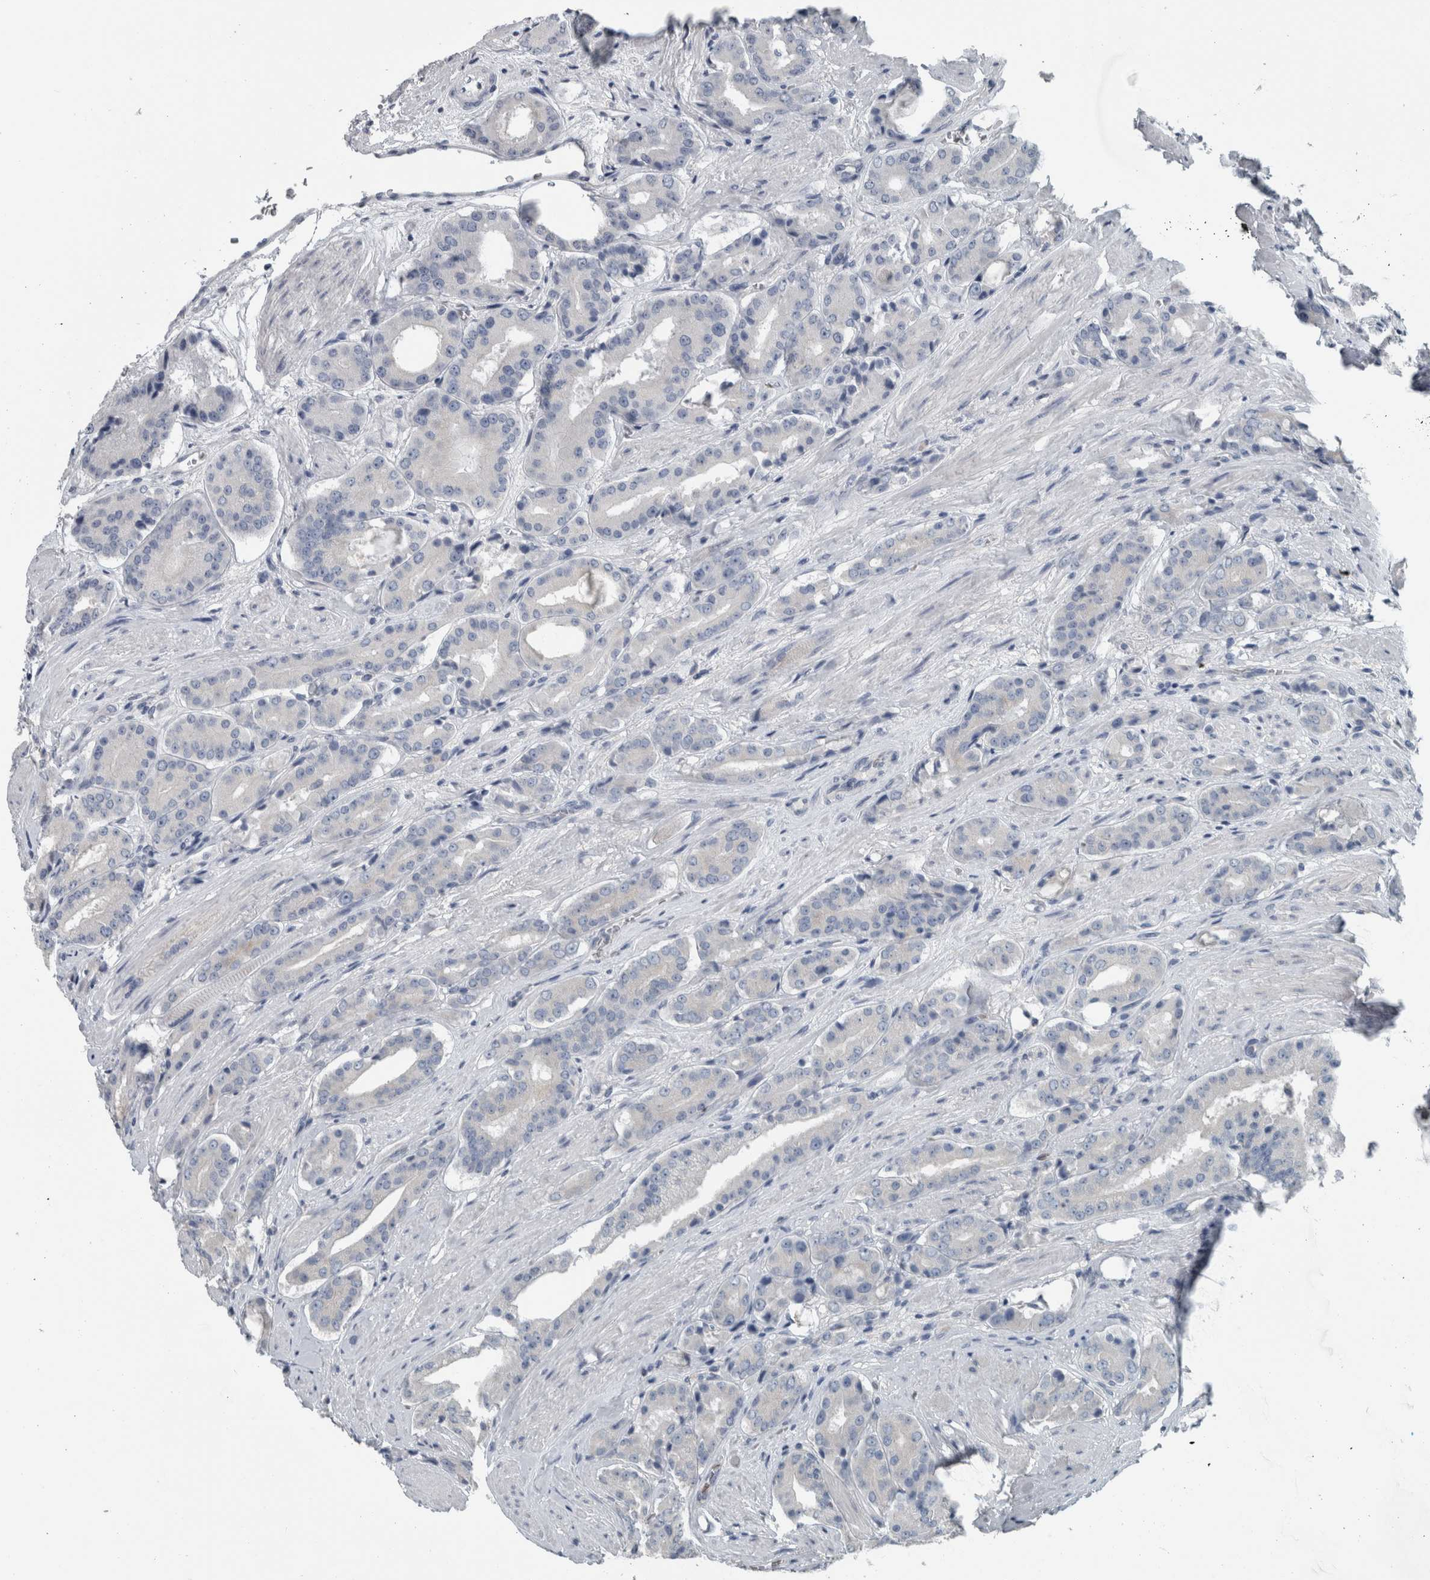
{"staining": {"intensity": "negative", "quantity": "none", "location": "none"}, "tissue": "prostate cancer", "cell_type": "Tumor cells", "image_type": "cancer", "snomed": [{"axis": "morphology", "description": "Adenocarcinoma, High grade"}, {"axis": "topography", "description": "Prostate"}], "caption": "Prostate high-grade adenocarcinoma stained for a protein using IHC displays no staining tumor cells.", "gene": "SH3GL2", "patient": {"sex": "male", "age": 71}}